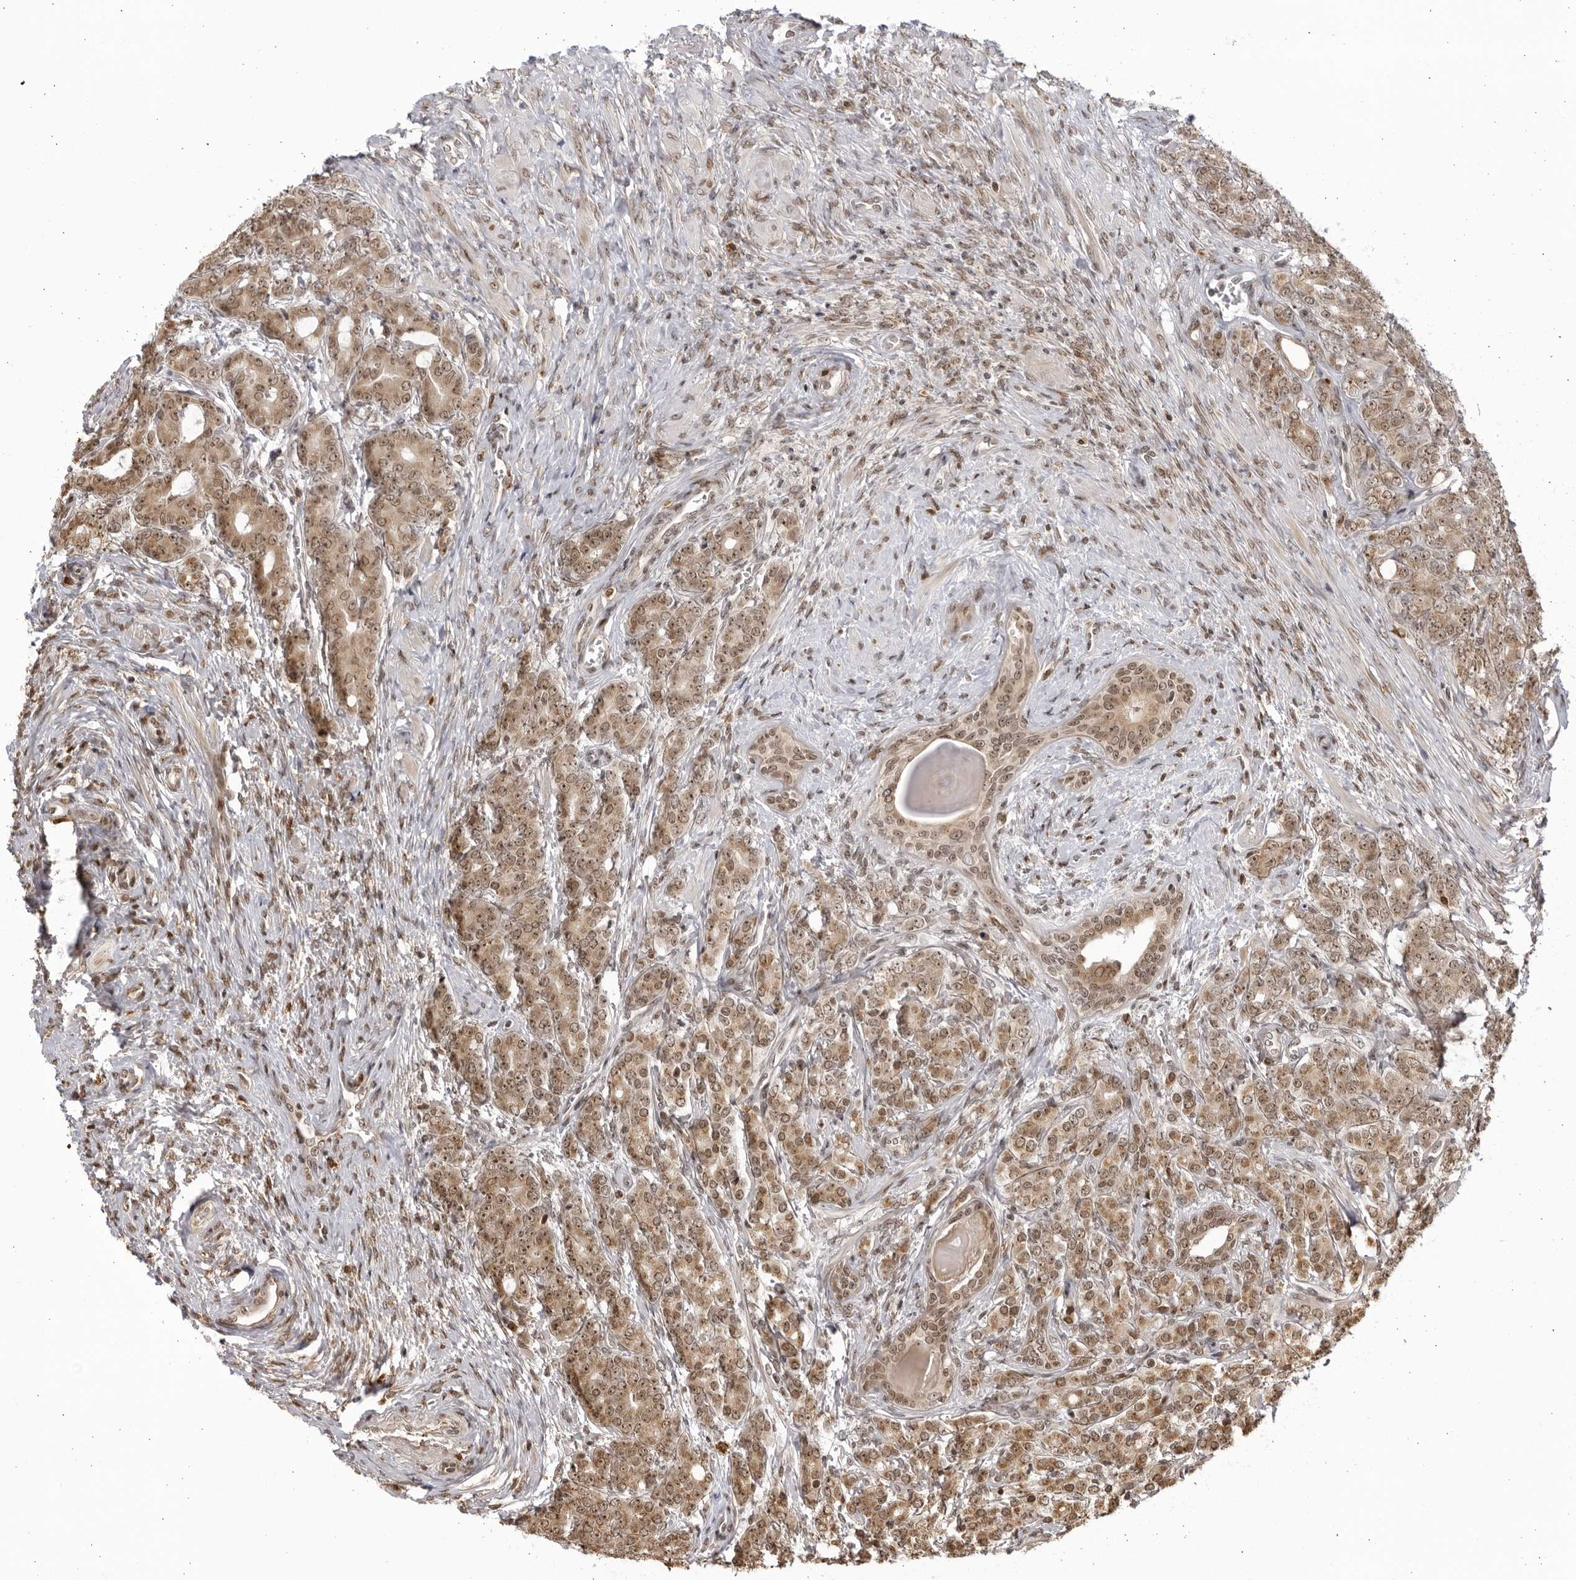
{"staining": {"intensity": "weak", "quantity": ">75%", "location": "cytoplasmic/membranous,nuclear"}, "tissue": "prostate cancer", "cell_type": "Tumor cells", "image_type": "cancer", "snomed": [{"axis": "morphology", "description": "Adenocarcinoma, High grade"}, {"axis": "topography", "description": "Prostate"}], "caption": "Tumor cells demonstrate low levels of weak cytoplasmic/membranous and nuclear expression in about >75% of cells in prostate cancer.", "gene": "RASGEF1C", "patient": {"sex": "male", "age": 62}}